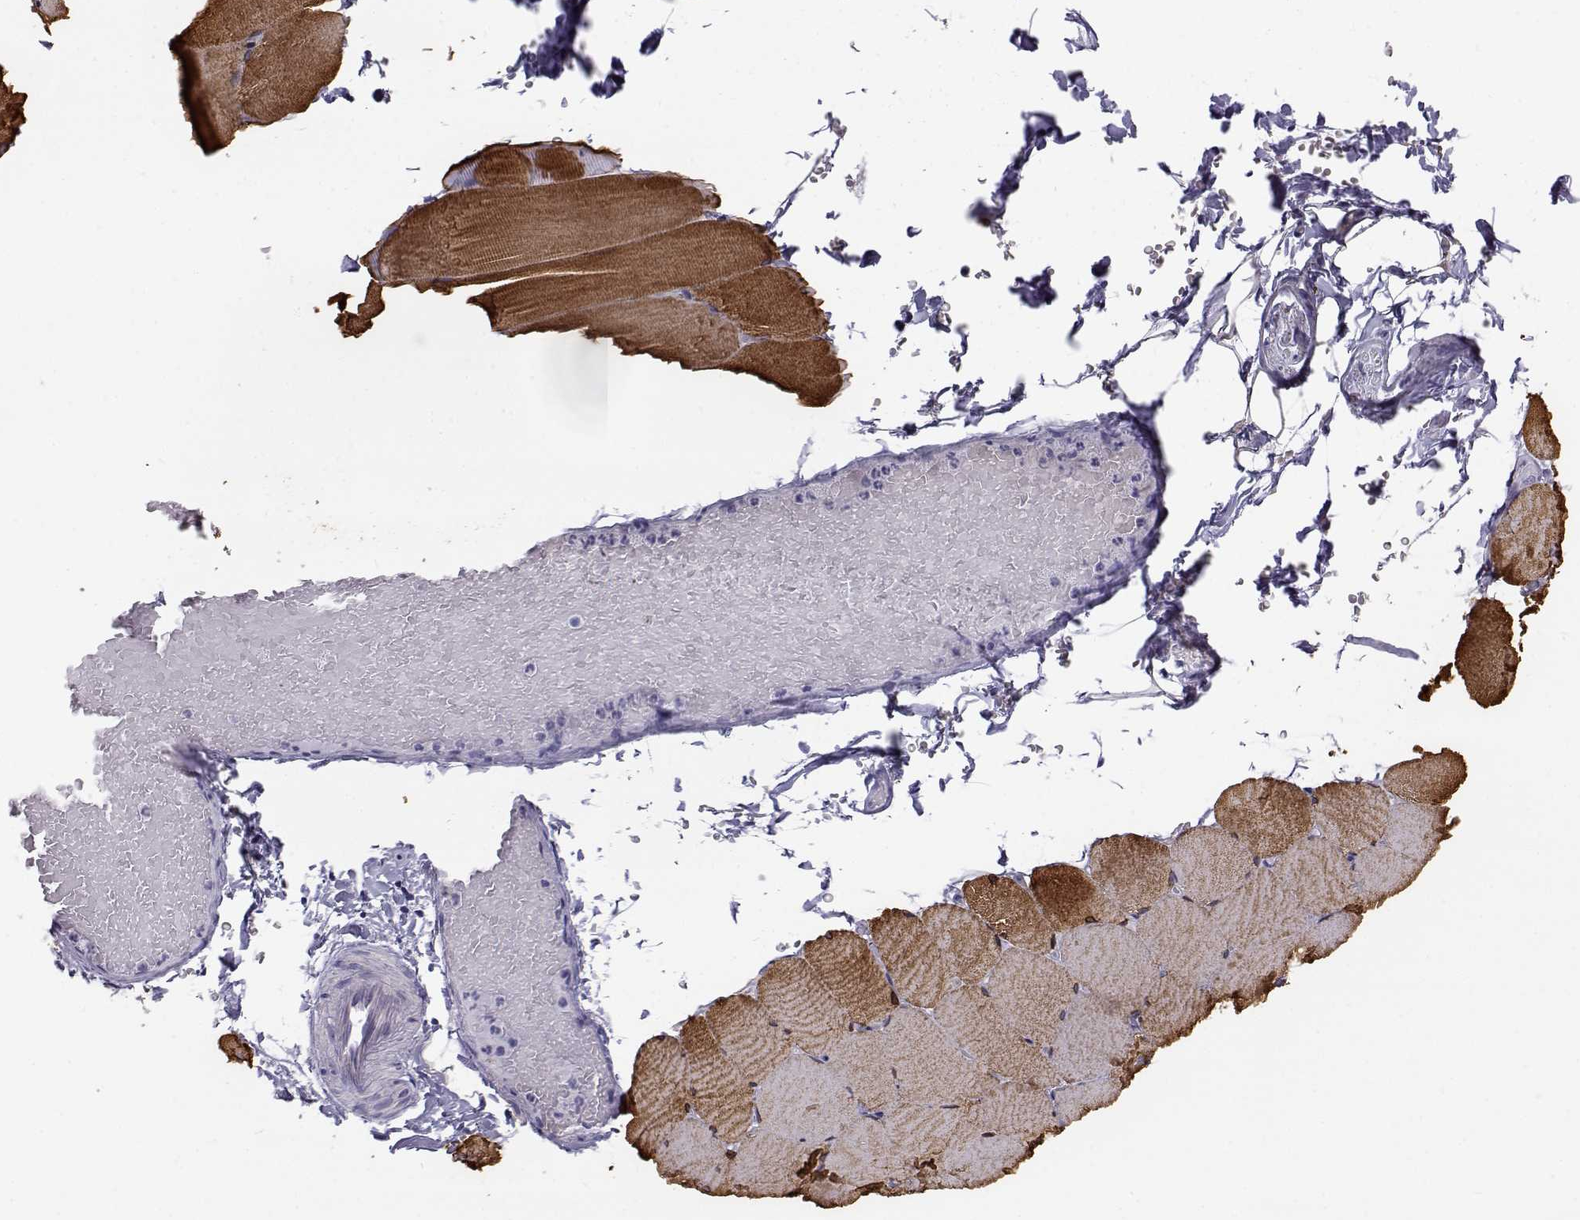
{"staining": {"intensity": "moderate", "quantity": ">75%", "location": "cytoplasmic/membranous"}, "tissue": "skeletal muscle", "cell_type": "Myocytes", "image_type": "normal", "snomed": [{"axis": "morphology", "description": "Normal tissue, NOS"}, {"axis": "topography", "description": "Skeletal muscle"}], "caption": "IHC of normal skeletal muscle displays medium levels of moderate cytoplasmic/membranous staining in about >75% of myocytes. The staining was performed using DAB (3,3'-diaminobenzidine) to visualize the protein expression in brown, while the nuclei were stained in blue with hematoxylin (Magnification: 20x).", "gene": "KCNMB4", "patient": {"sex": "female", "age": 37}}